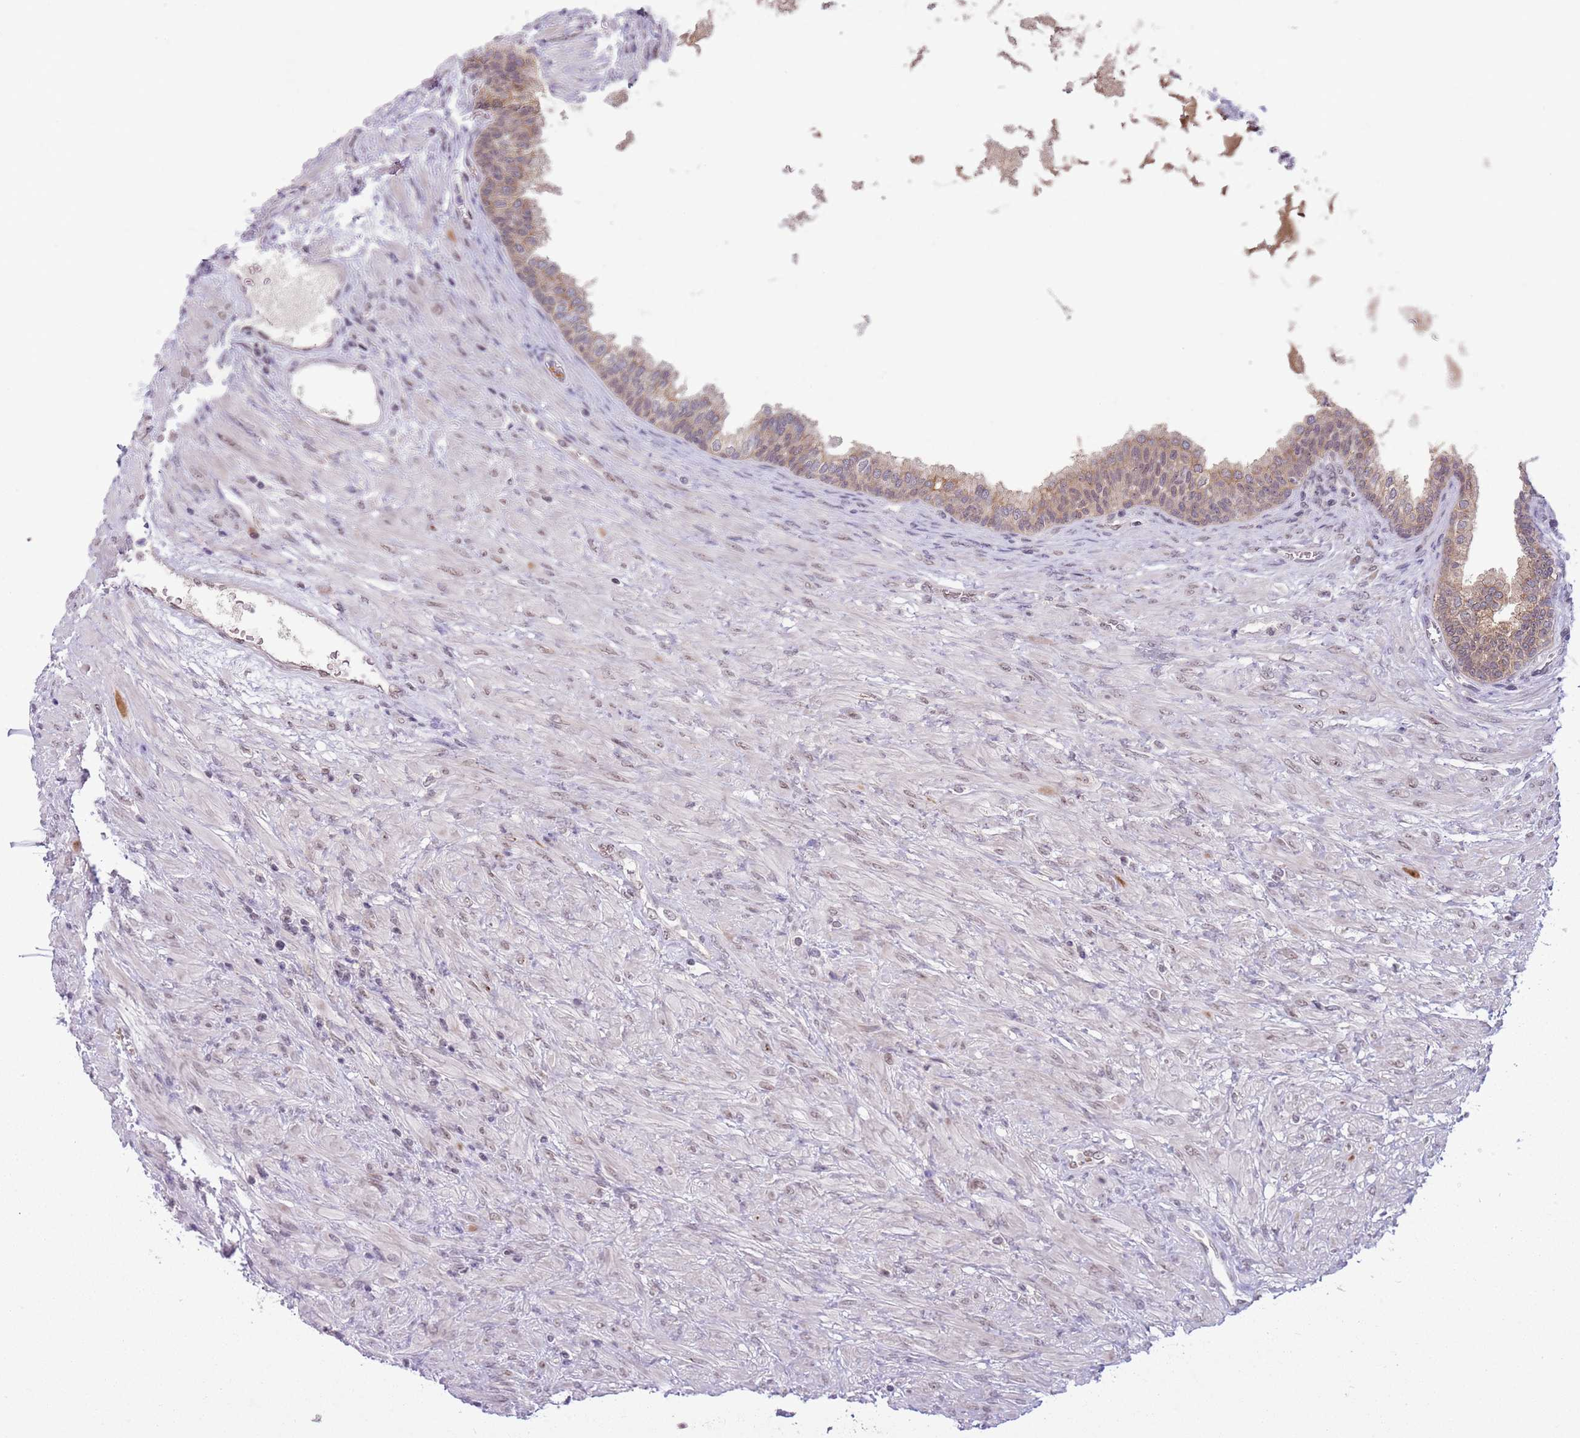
{"staining": {"intensity": "weak", "quantity": ">75%", "location": "cytoplasmic/membranous"}, "tissue": "prostate", "cell_type": "Glandular cells", "image_type": "normal", "snomed": [{"axis": "morphology", "description": "Normal tissue, NOS"}, {"axis": "topography", "description": "Prostate"}], "caption": "Immunohistochemical staining of normal prostate displays >75% levels of weak cytoplasmic/membranous protein expression in about >75% of glandular cells. The staining is performed using DAB brown chromogen to label protein expression. The nuclei are counter-stained blue using hematoxylin.", "gene": "TM2D1", "patient": {"sex": "male", "age": 76}}